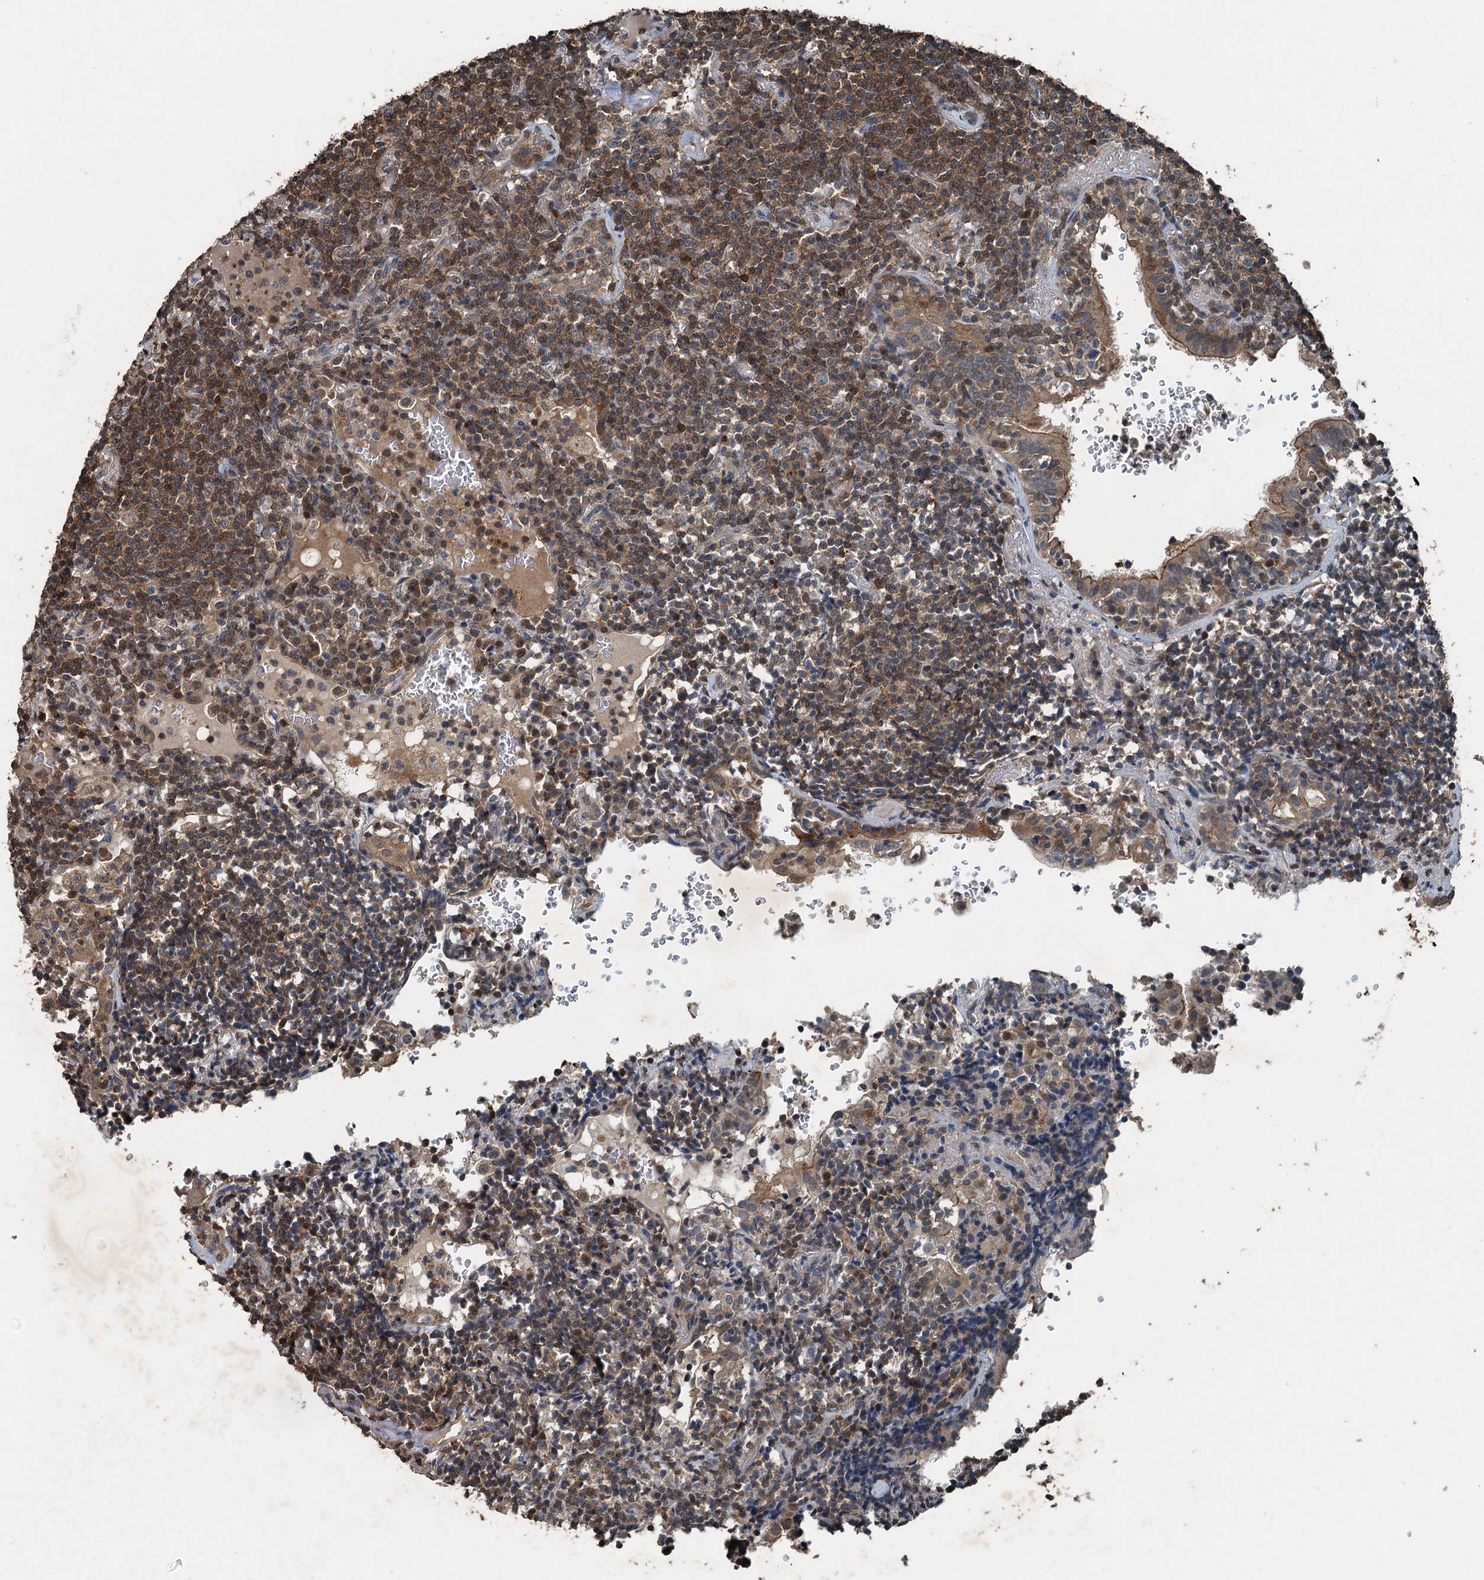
{"staining": {"intensity": "moderate", "quantity": "25%-75%", "location": "cytoplasmic/membranous"}, "tissue": "lymphoma", "cell_type": "Tumor cells", "image_type": "cancer", "snomed": [{"axis": "morphology", "description": "Malignant lymphoma, non-Hodgkin's type, Low grade"}, {"axis": "topography", "description": "Lung"}], "caption": "Low-grade malignant lymphoma, non-Hodgkin's type tissue demonstrates moderate cytoplasmic/membranous expression in approximately 25%-75% of tumor cells", "gene": "TCTN1", "patient": {"sex": "female", "age": 71}}